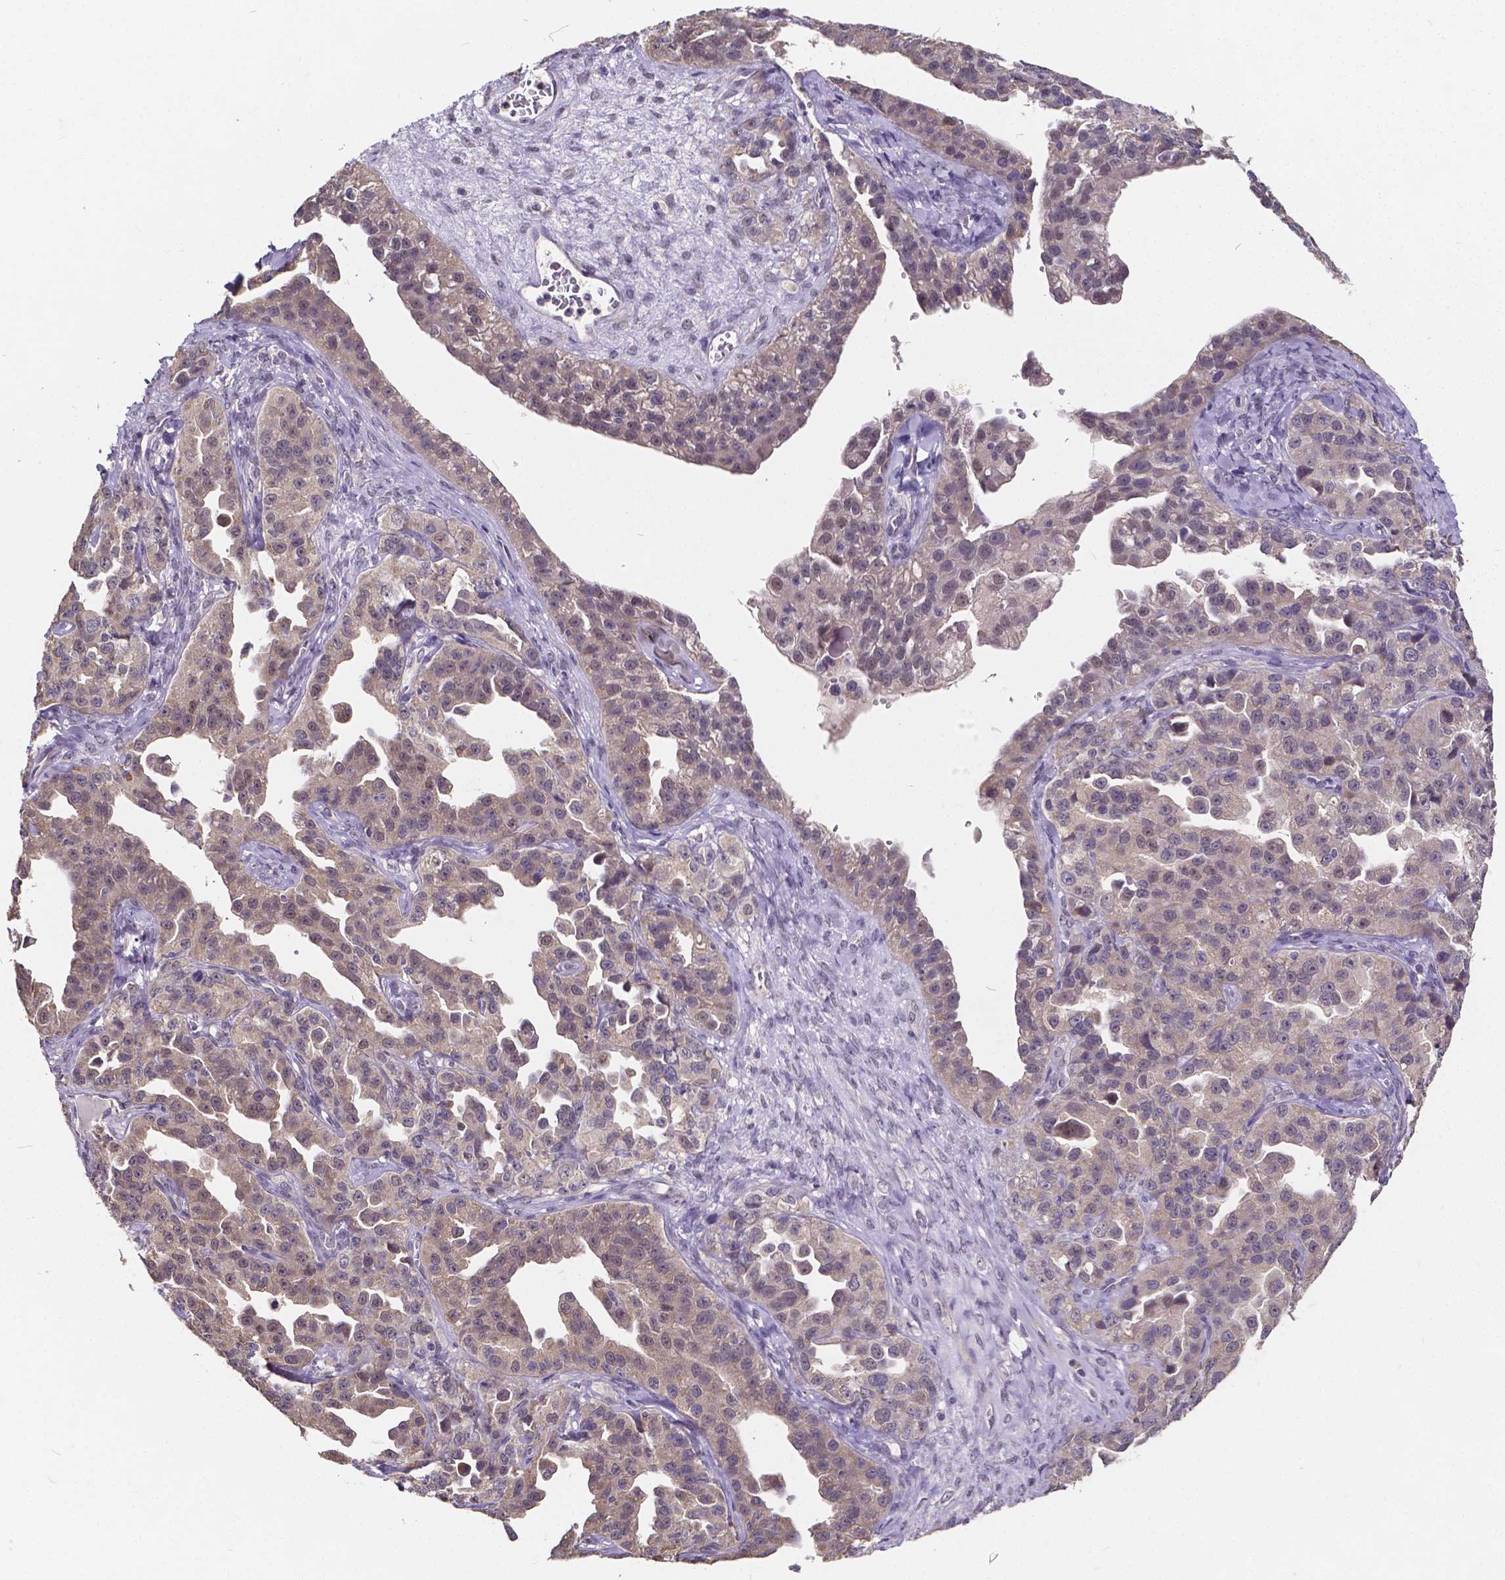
{"staining": {"intensity": "weak", "quantity": "25%-75%", "location": "nuclear"}, "tissue": "ovarian cancer", "cell_type": "Tumor cells", "image_type": "cancer", "snomed": [{"axis": "morphology", "description": "Cystadenocarcinoma, serous, NOS"}, {"axis": "topography", "description": "Ovary"}], "caption": "Serous cystadenocarcinoma (ovarian) stained with immunohistochemistry (IHC) exhibits weak nuclear positivity in approximately 25%-75% of tumor cells.", "gene": "CTNNA2", "patient": {"sex": "female", "age": 75}}